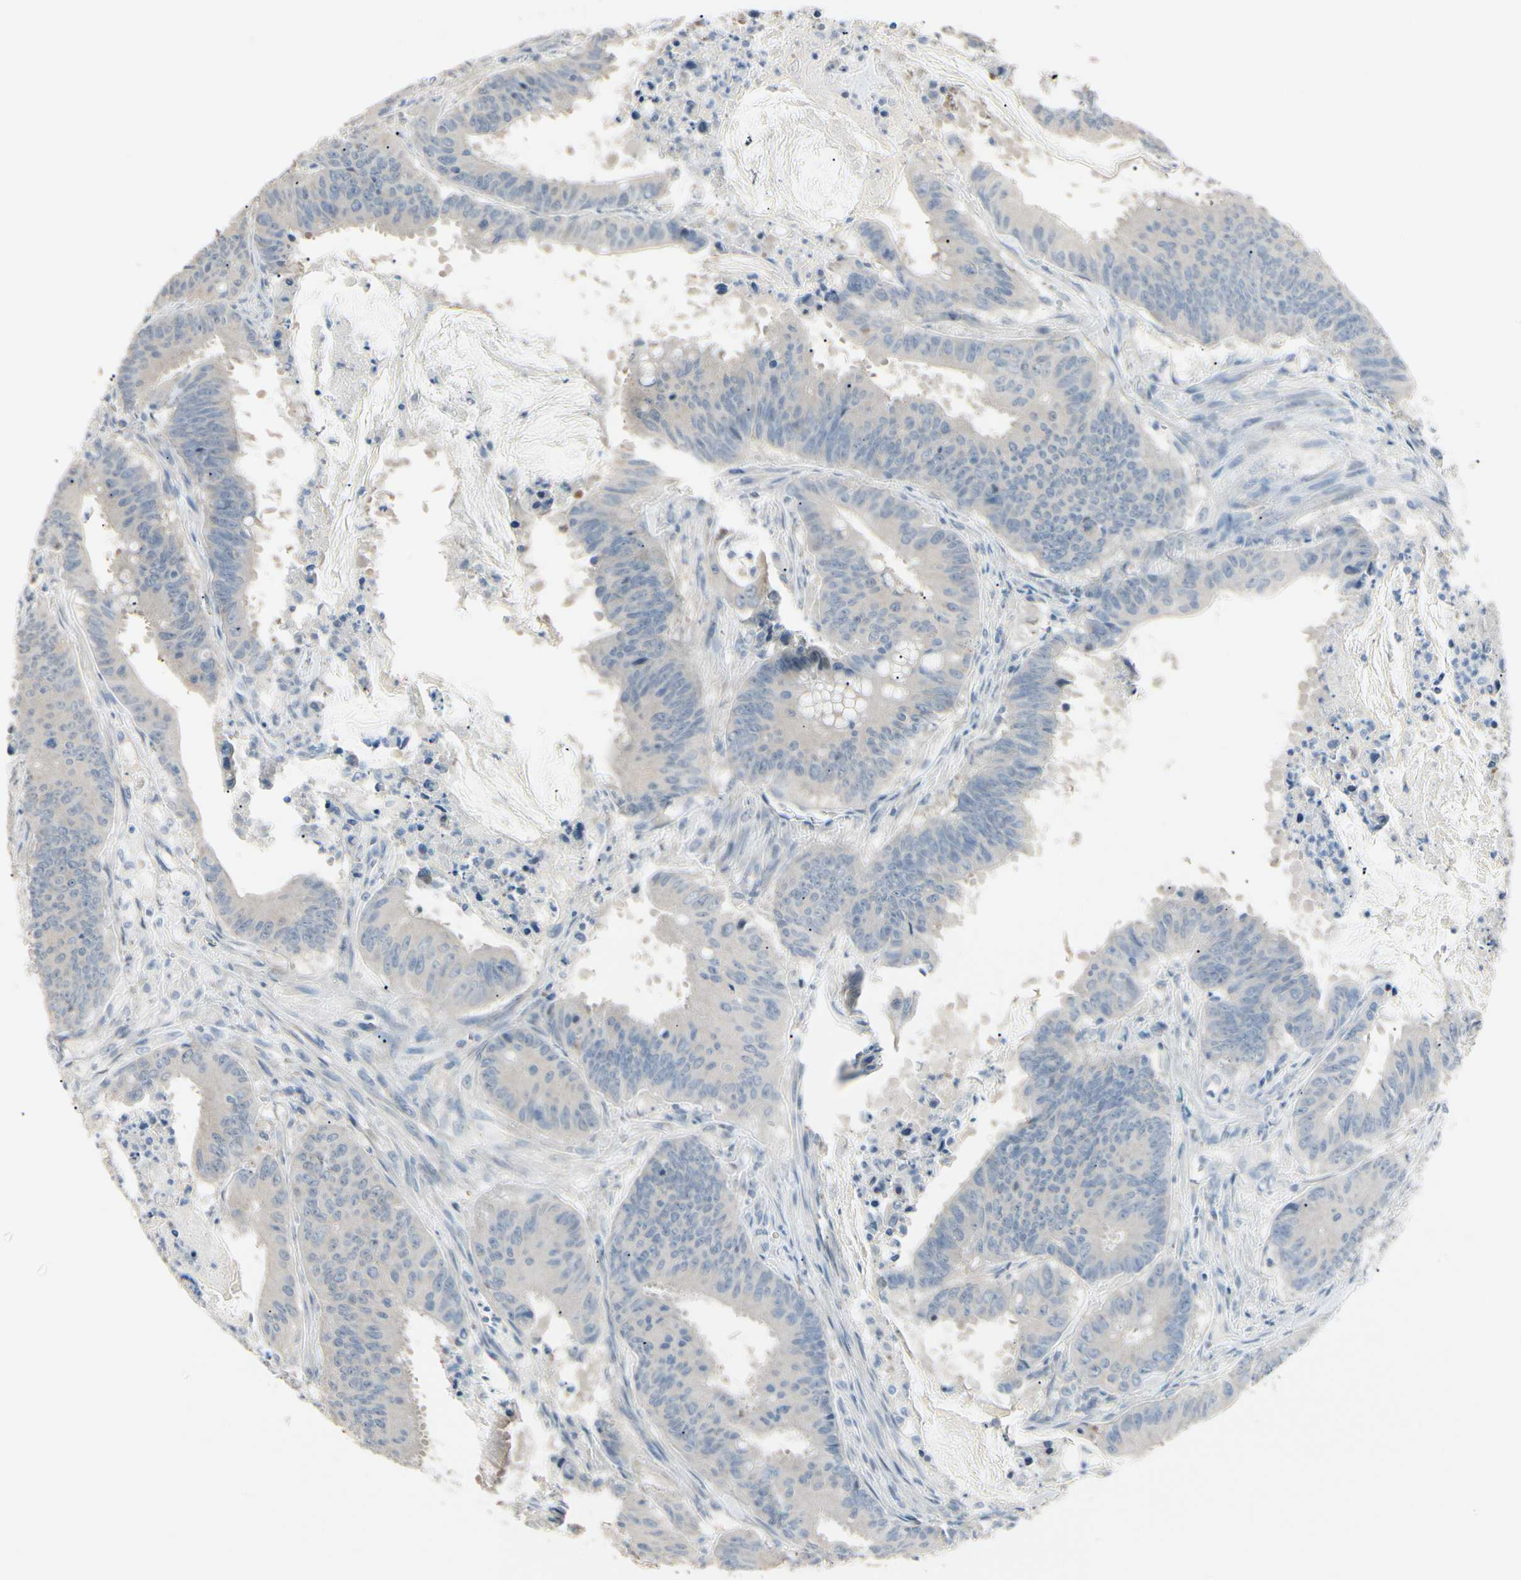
{"staining": {"intensity": "weak", "quantity": "25%-75%", "location": "cytoplasmic/membranous"}, "tissue": "colorectal cancer", "cell_type": "Tumor cells", "image_type": "cancer", "snomed": [{"axis": "morphology", "description": "Adenocarcinoma, NOS"}, {"axis": "topography", "description": "Colon"}], "caption": "The image exhibits staining of colorectal adenocarcinoma, revealing weak cytoplasmic/membranous protein expression (brown color) within tumor cells.", "gene": "GNE", "patient": {"sex": "male", "age": 45}}